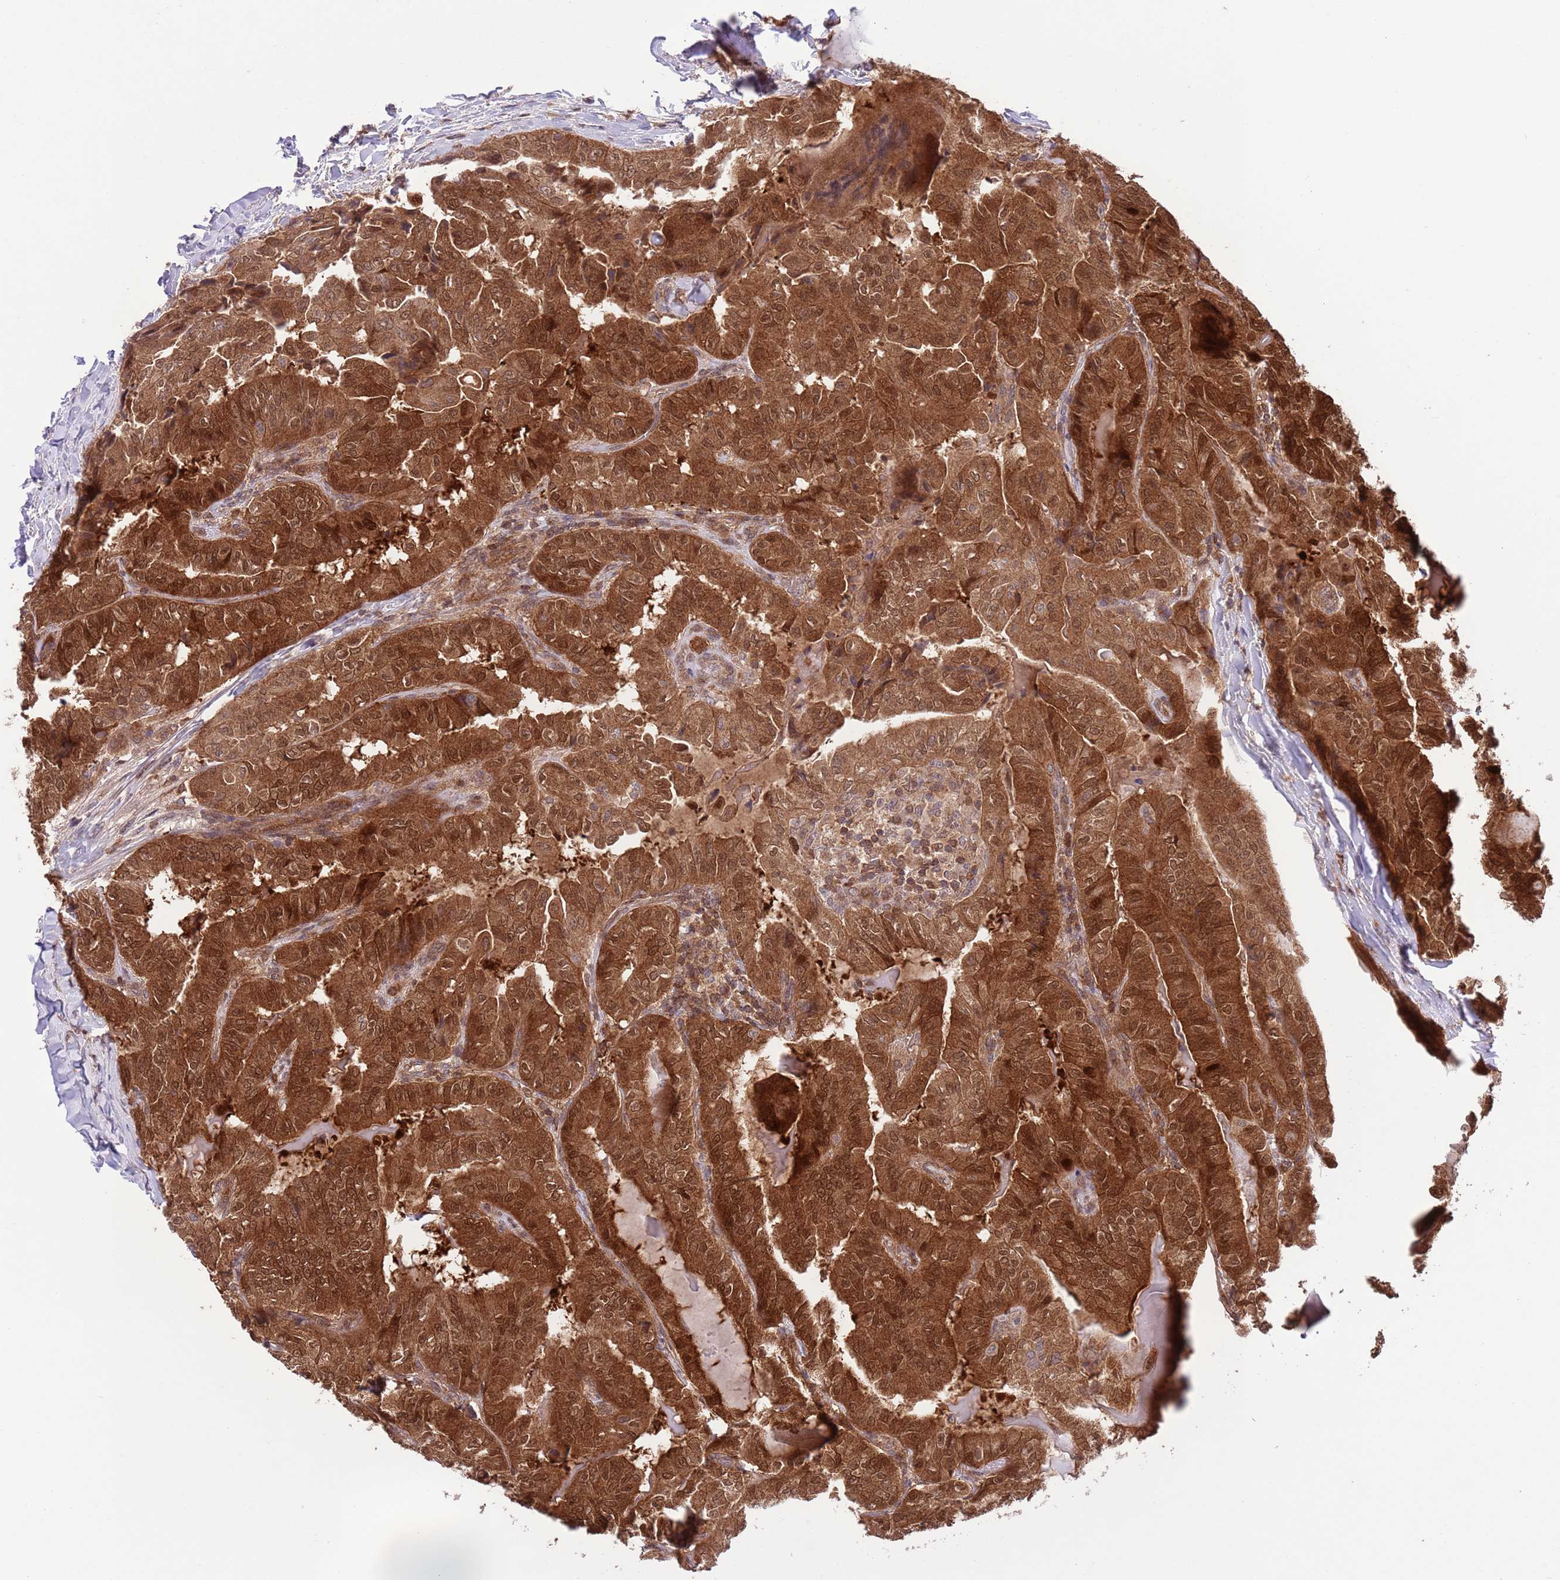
{"staining": {"intensity": "strong", "quantity": ">75%", "location": "cytoplasmic/membranous,nuclear"}, "tissue": "thyroid cancer", "cell_type": "Tumor cells", "image_type": "cancer", "snomed": [{"axis": "morphology", "description": "Papillary adenocarcinoma, NOS"}, {"axis": "topography", "description": "Thyroid gland"}], "caption": "Human thyroid cancer stained with a brown dye reveals strong cytoplasmic/membranous and nuclear positive positivity in approximately >75% of tumor cells.", "gene": "HDHD2", "patient": {"sex": "female", "age": 68}}